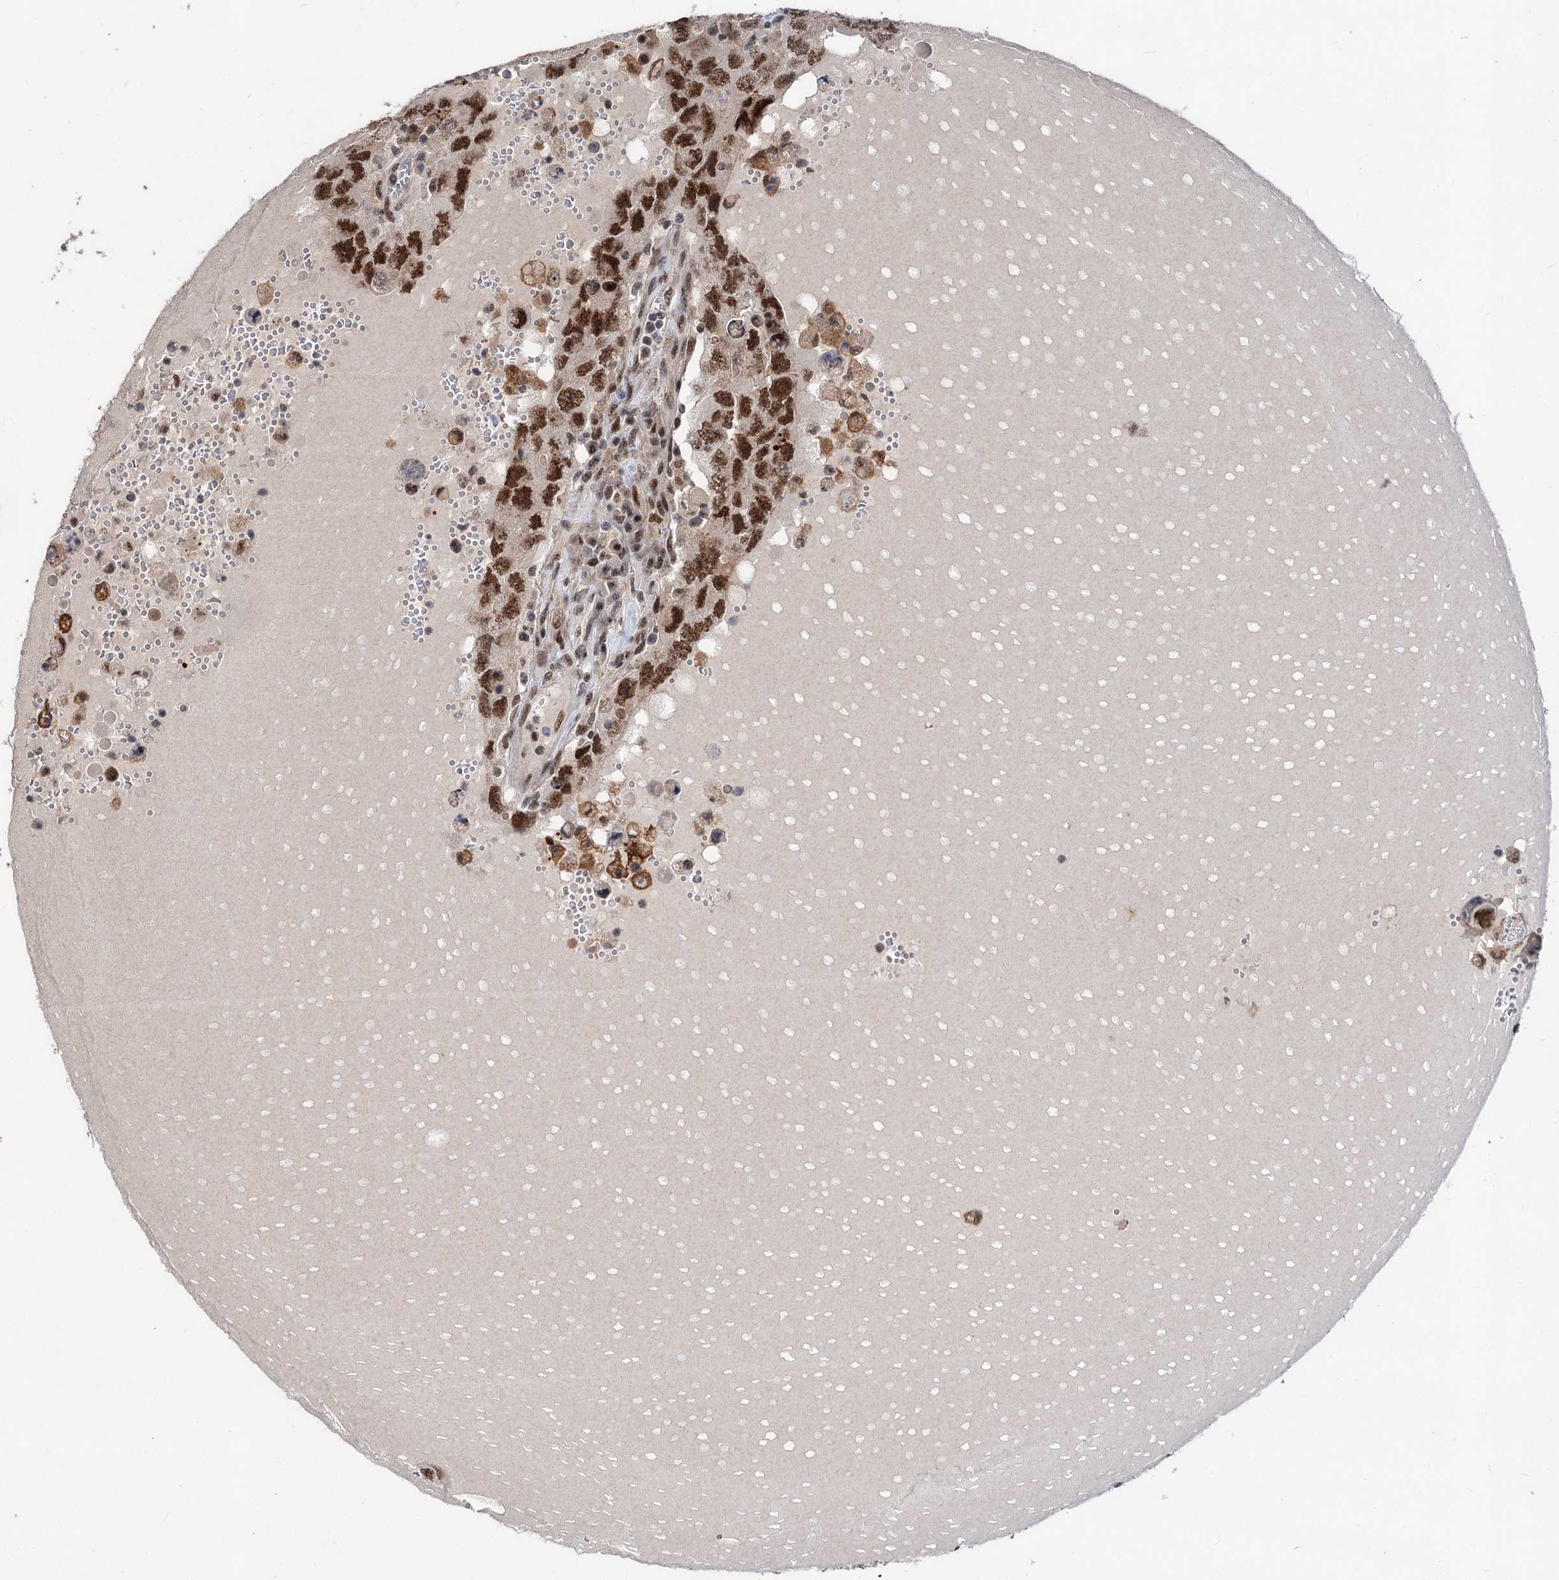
{"staining": {"intensity": "moderate", "quantity": ">75%", "location": "nuclear"}, "tissue": "testis cancer", "cell_type": "Tumor cells", "image_type": "cancer", "snomed": [{"axis": "morphology", "description": "Carcinoma, Embryonal, NOS"}, {"axis": "topography", "description": "Testis"}], "caption": "DAB (3,3'-diaminobenzidine) immunohistochemical staining of embryonal carcinoma (testis) exhibits moderate nuclear protein staining in about >75% of tumor cells. (DAB IHC with brightfield microscopy, high magnification).", "gene": "PHF8", "patient": {"sex": "male", "age": 26}}